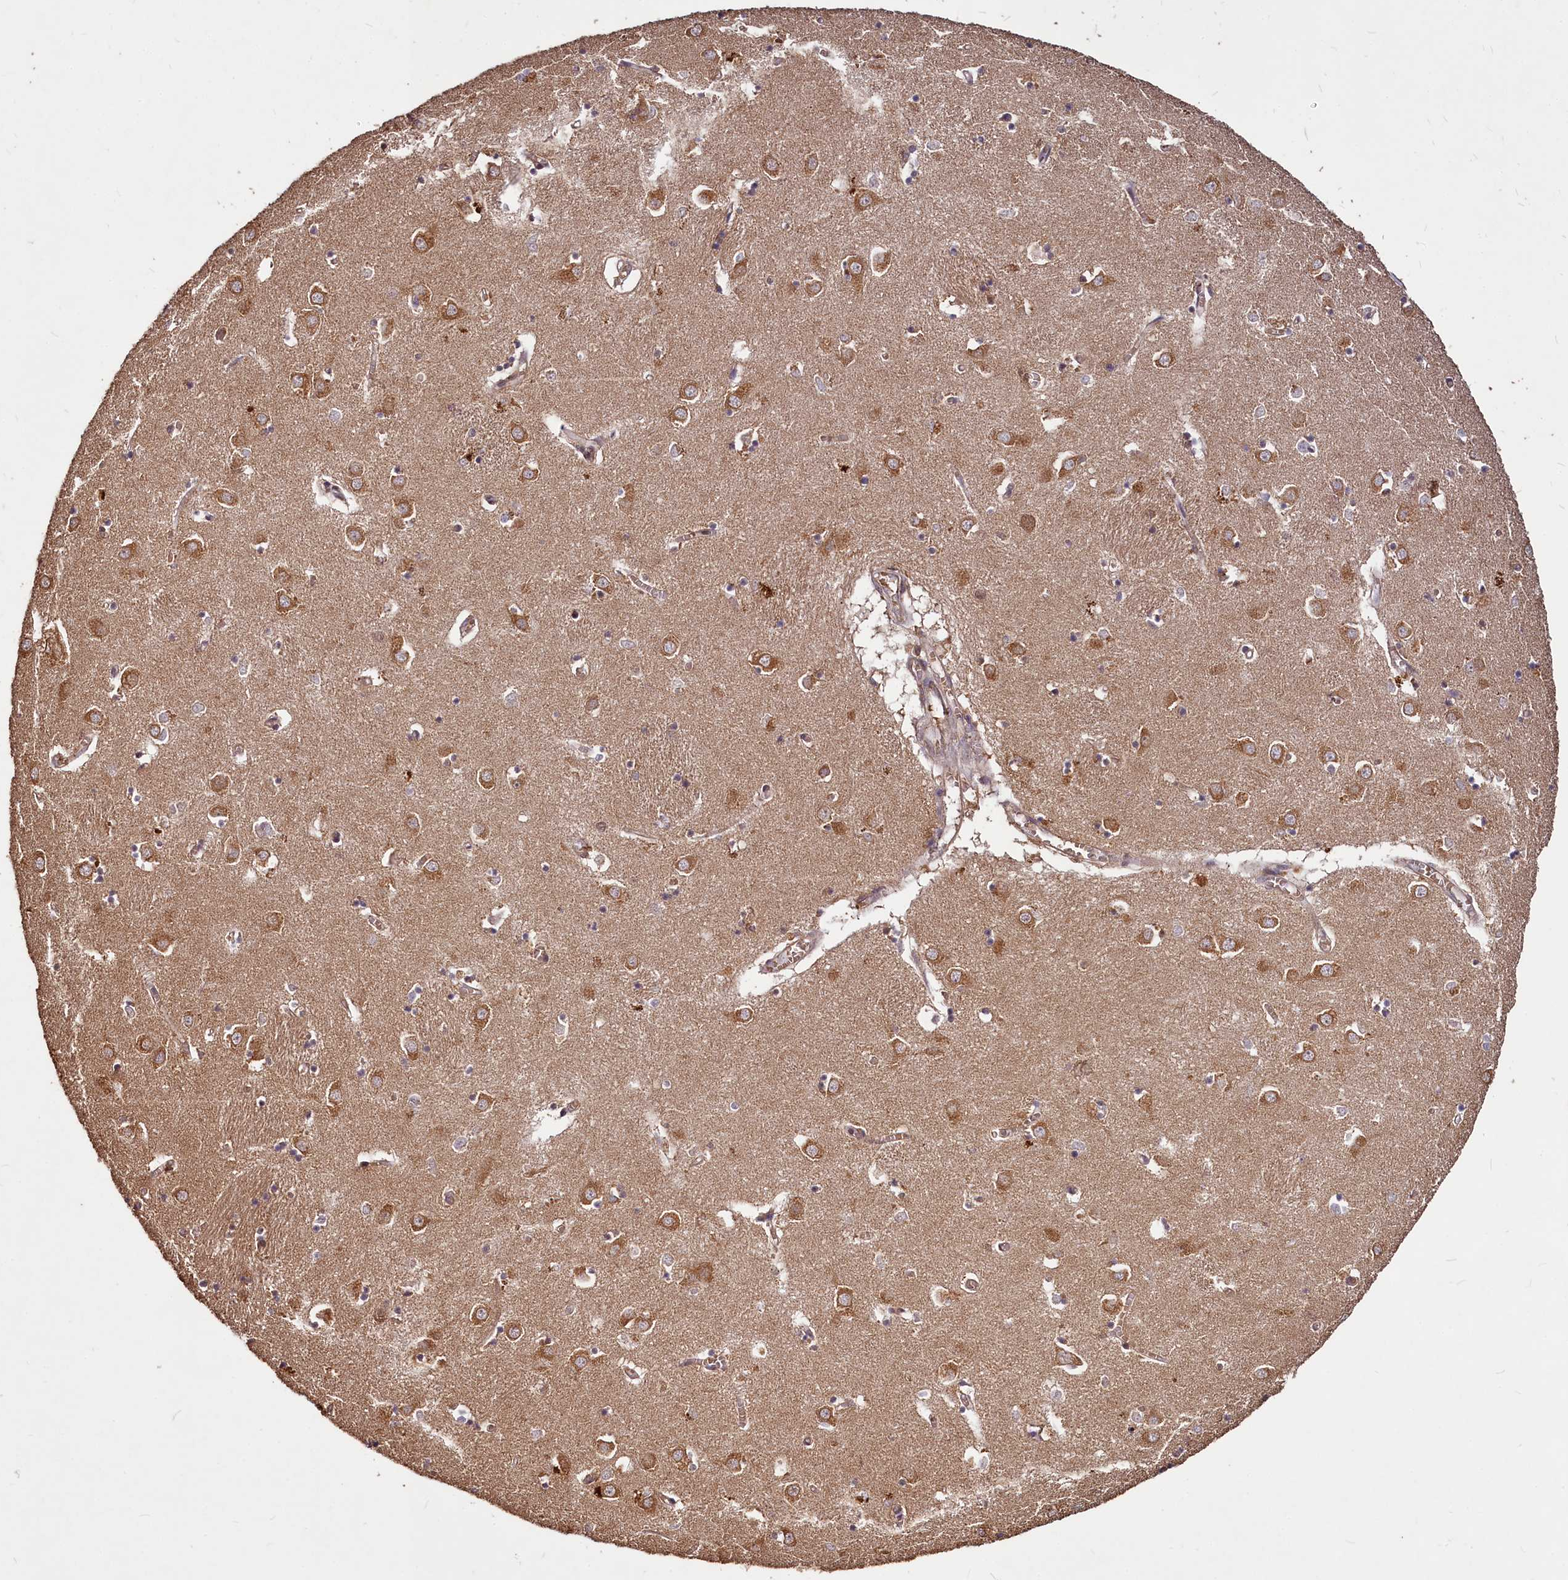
{"staining": {"intensity": "moderate", "quantity": ">75%", "location": "cytoplasmic/membranous,nuclear"}, "tissue": "caudate", "cell_type": "Glial cells", "image_type": "normal", "snomed": [{"axis": "morphology", "description": "Normal tissue, NOS"}, {"axis": "topography", "description": "Lateral ventricle wall"}], "caption": "Protein staining of normal caudate exhibits moderate cytoplasmic/membranous,nuclear expression in approximately >75% of glial cells.", "gene": "VPS51", "patient": {"sex": "male", "age": 70}}